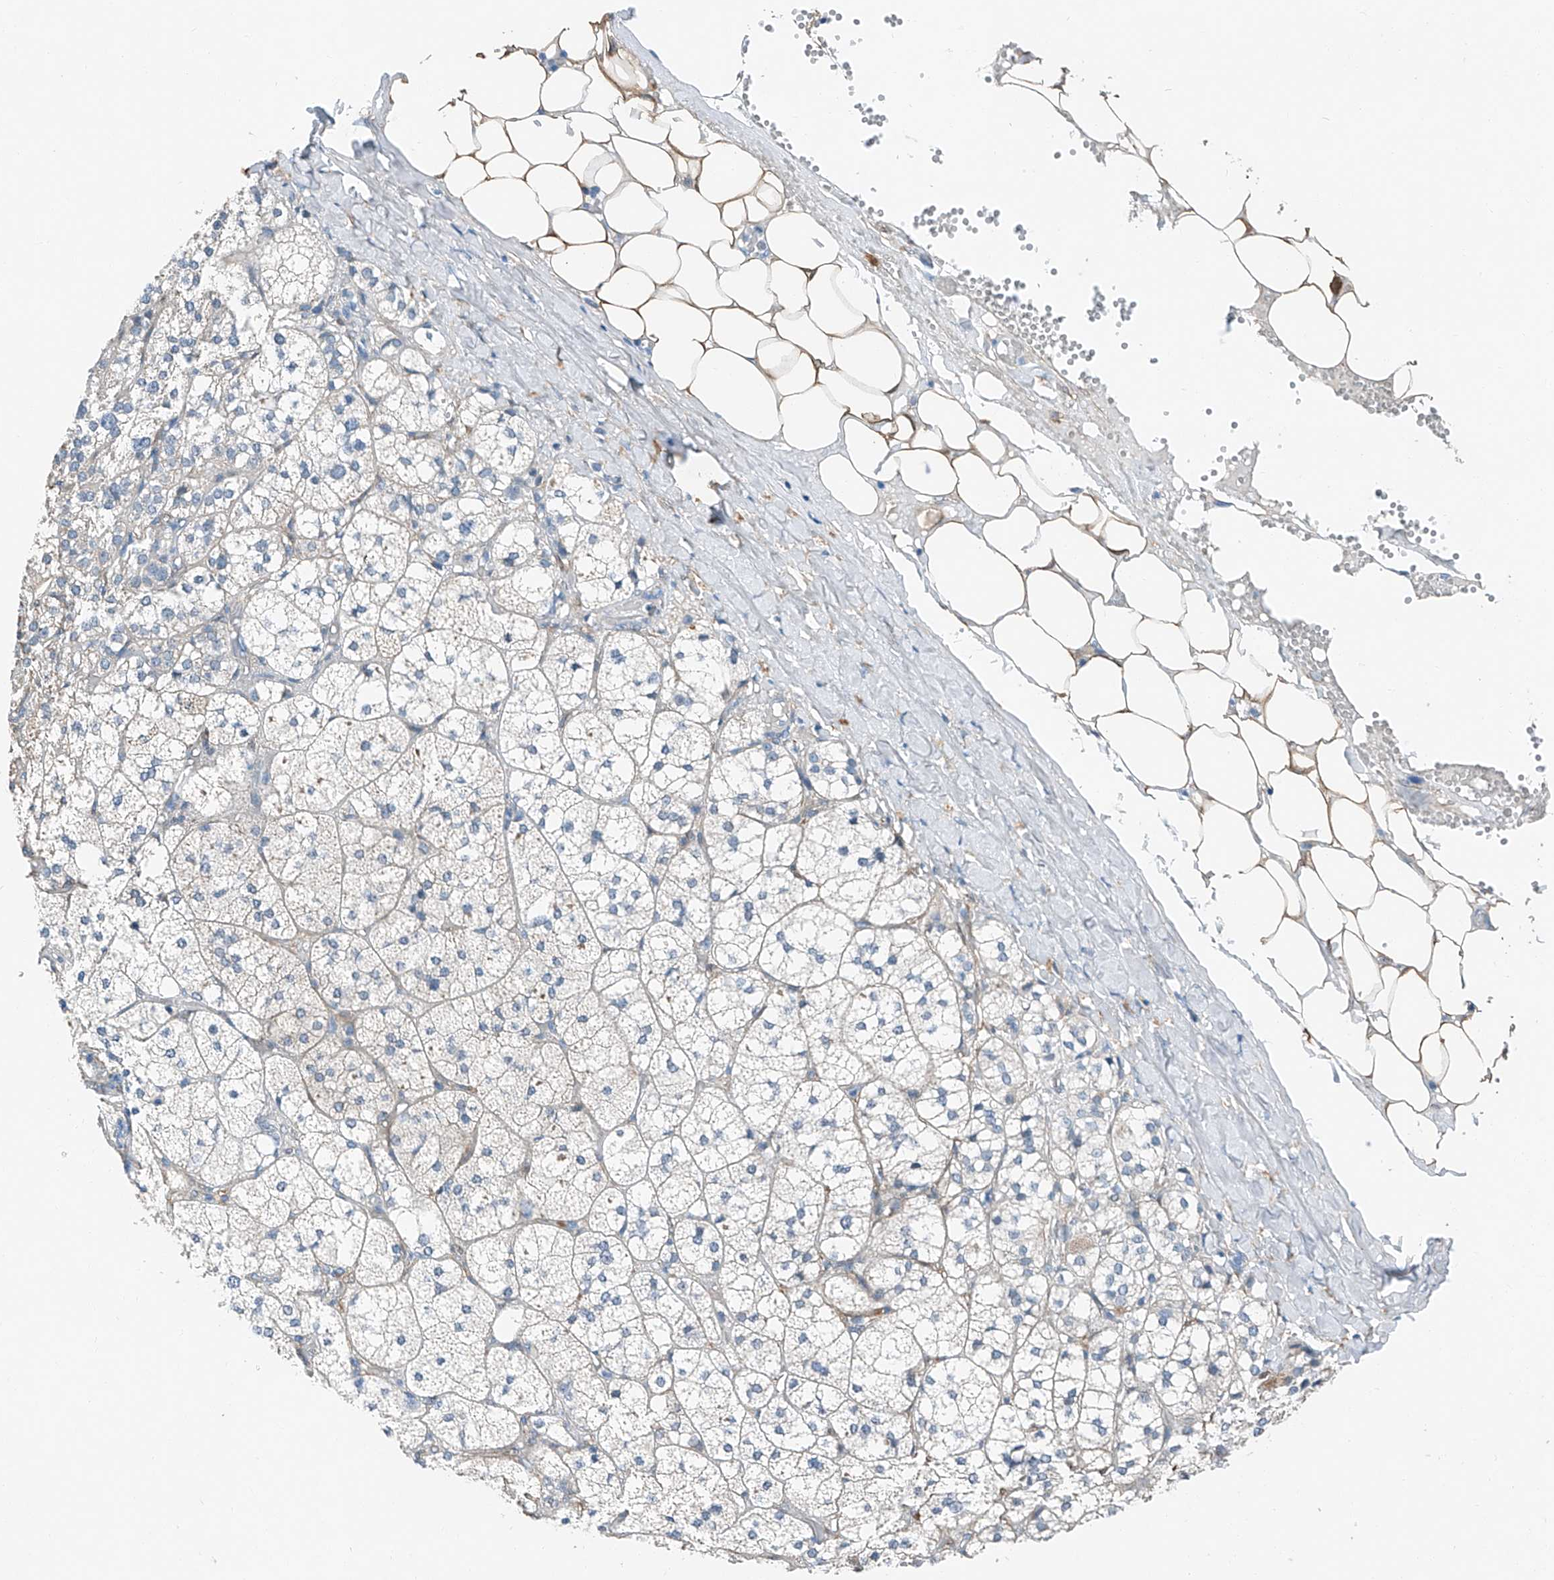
{"staining": {"intensity": "moderate", "quantity": "<25%", "location": "cytoplasmic/membranous"}, "tissue": "adrenal gland", "cell_type": "Glandular cells", "image_type": "normal", "snomed": [{"axis": "morphology", "description": "Normal tissue, NOS"}, {"axis": "topography", "description": "Adrenal gland"}], "caption": "Approximately <25% of glandular cells in benign adrenal gland display moderate cytoplasmic/membranous protein expression as visualized by brown immunohistochemical staining.", "gene": "MDGA1", "patient": {"sex": "female", "age": 61}}